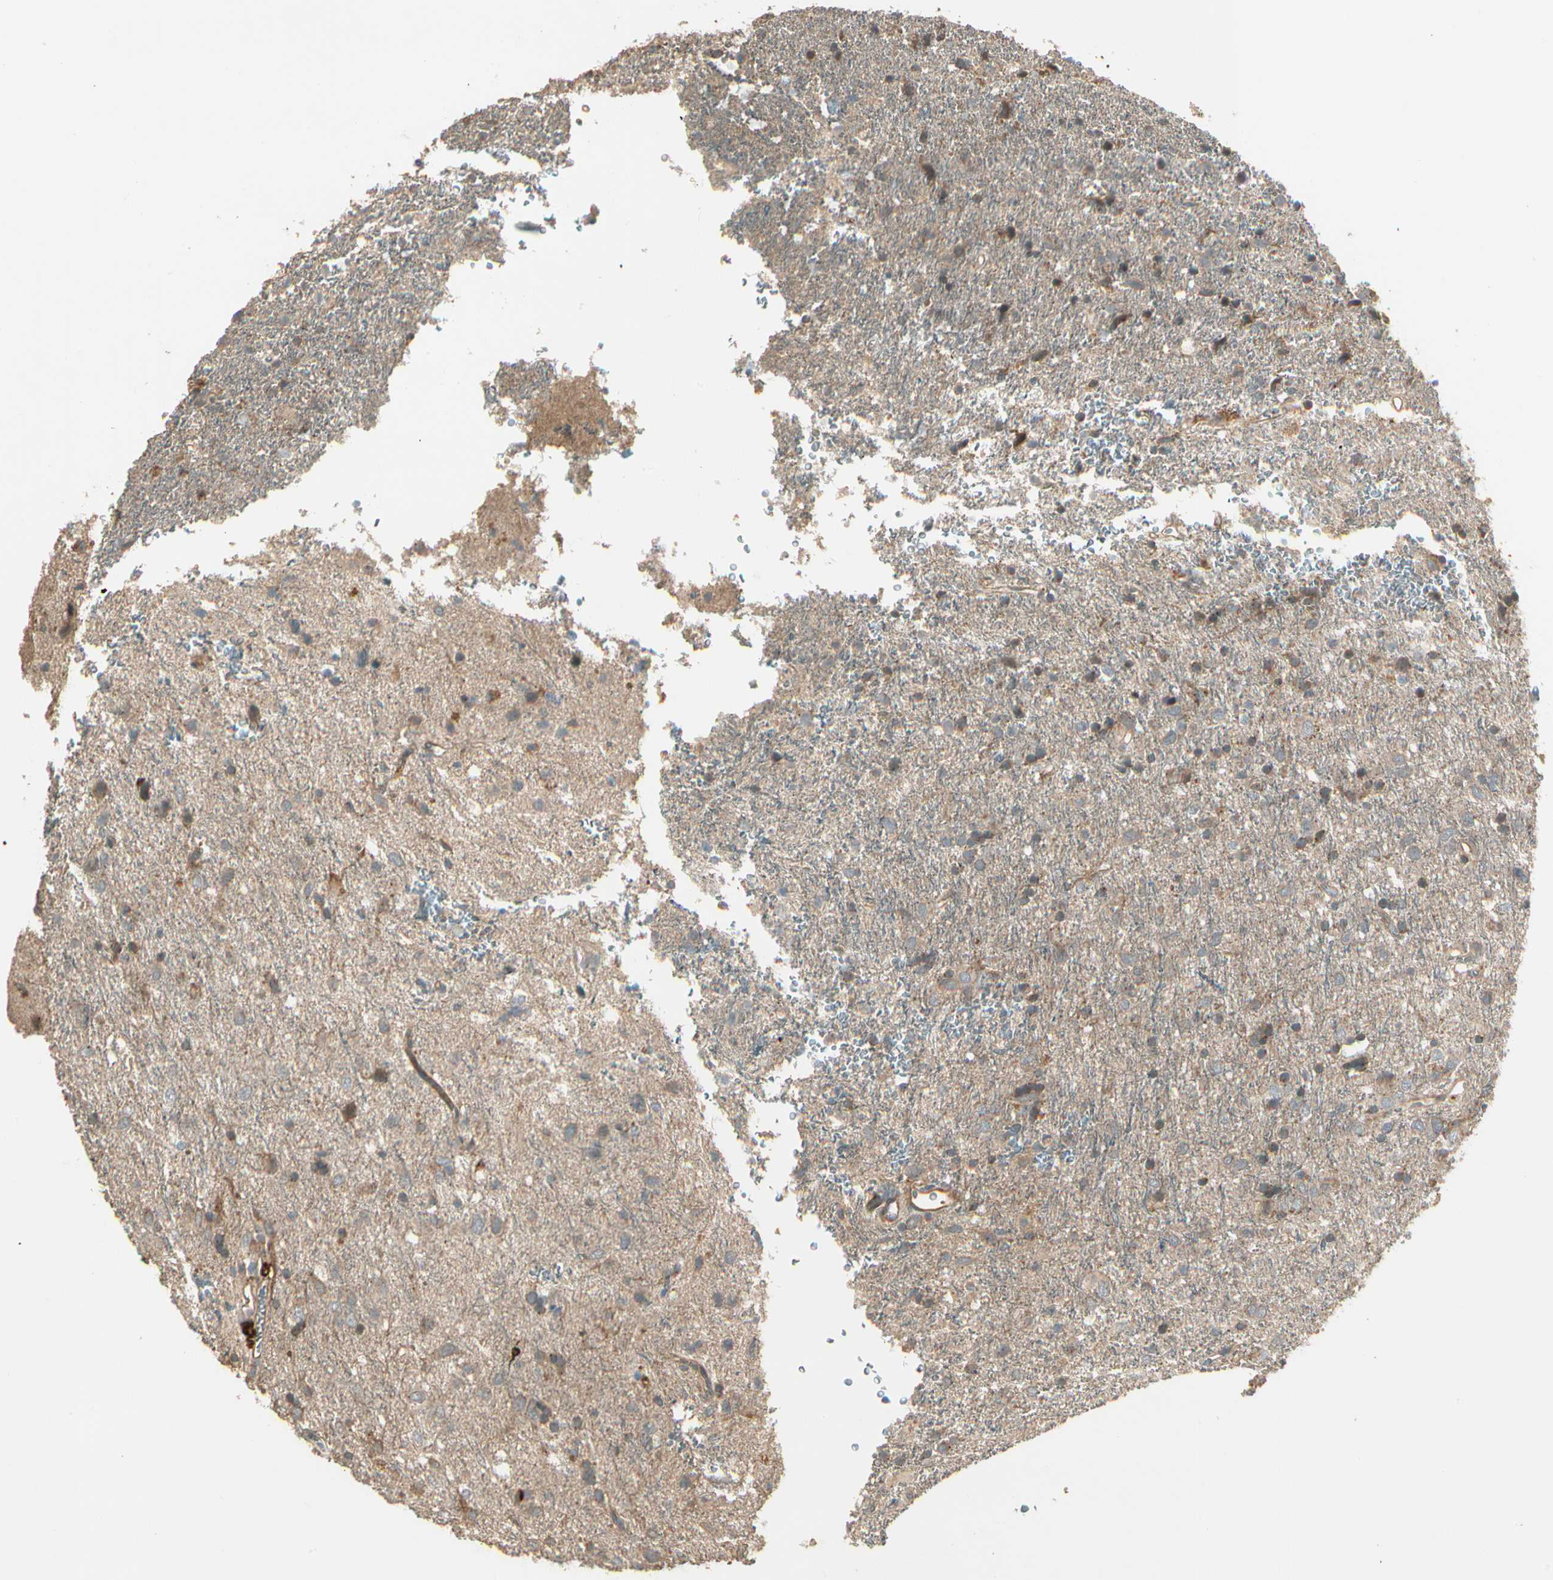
{"staining": {"intensity": "moderate", "quantity": "<25%", "location": "cytoplasmic/membranous"}, "tissue": "glioma", "cell_type": "Tumor cells", "image_type": "cancer", "snomed": [{"axis": "morphology", "description": "Glioma, malignant, Low grade"}, {"axis": "topography", "description": "Brain"}], "caption": "DAB (3,3'-diaminobenzidine) immunohistochemical staining of human low-grade glioma (malignant) reveals moderate cytoplasmic/membranous protein staining in approximately <25% of tumor cells.", "gene": "ACVR1", "patient": {"sex": "male", "age": 77}}